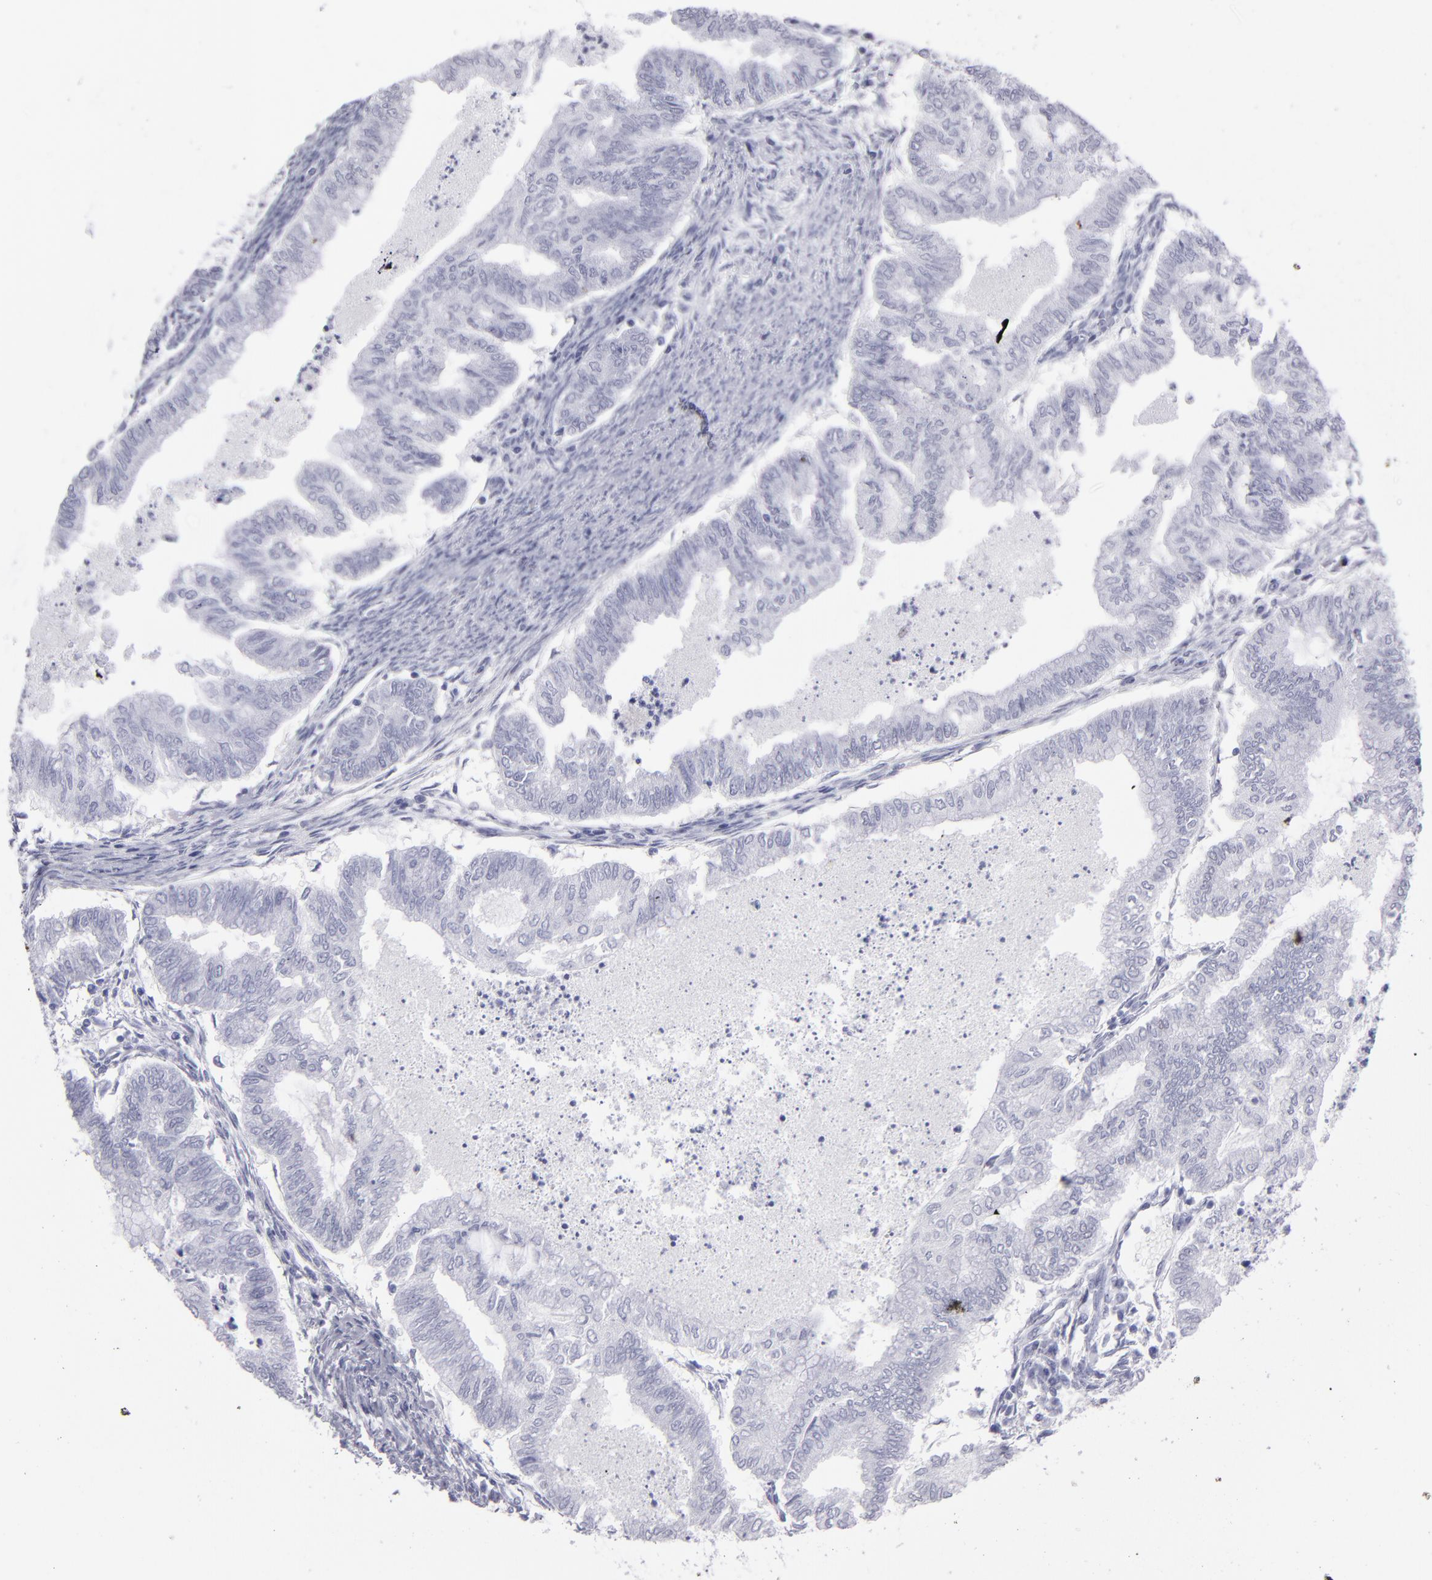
{"staining": {"intensity": "negative", "quantity": "none", "location": "none"}, "tissue": "endometrial cancer", "cell_type": "Tumor cells", "image_type": "cancer", "snomed": [{"axis": "morphology", "description": "Adenocarcinoma, NOS"}, {"axis": "topography", "description": "Endometrium"}], "caption": "The image exhibits no staining of tumor cells in endometrial cancer (adenocarcinoma). Brightfield microscopy of IHC stained with DAB (brown) and hematoxylin (blue), captured at high magnification.", "gene": "ALDOB", "patient": {"sex": "female", "age": 79}}